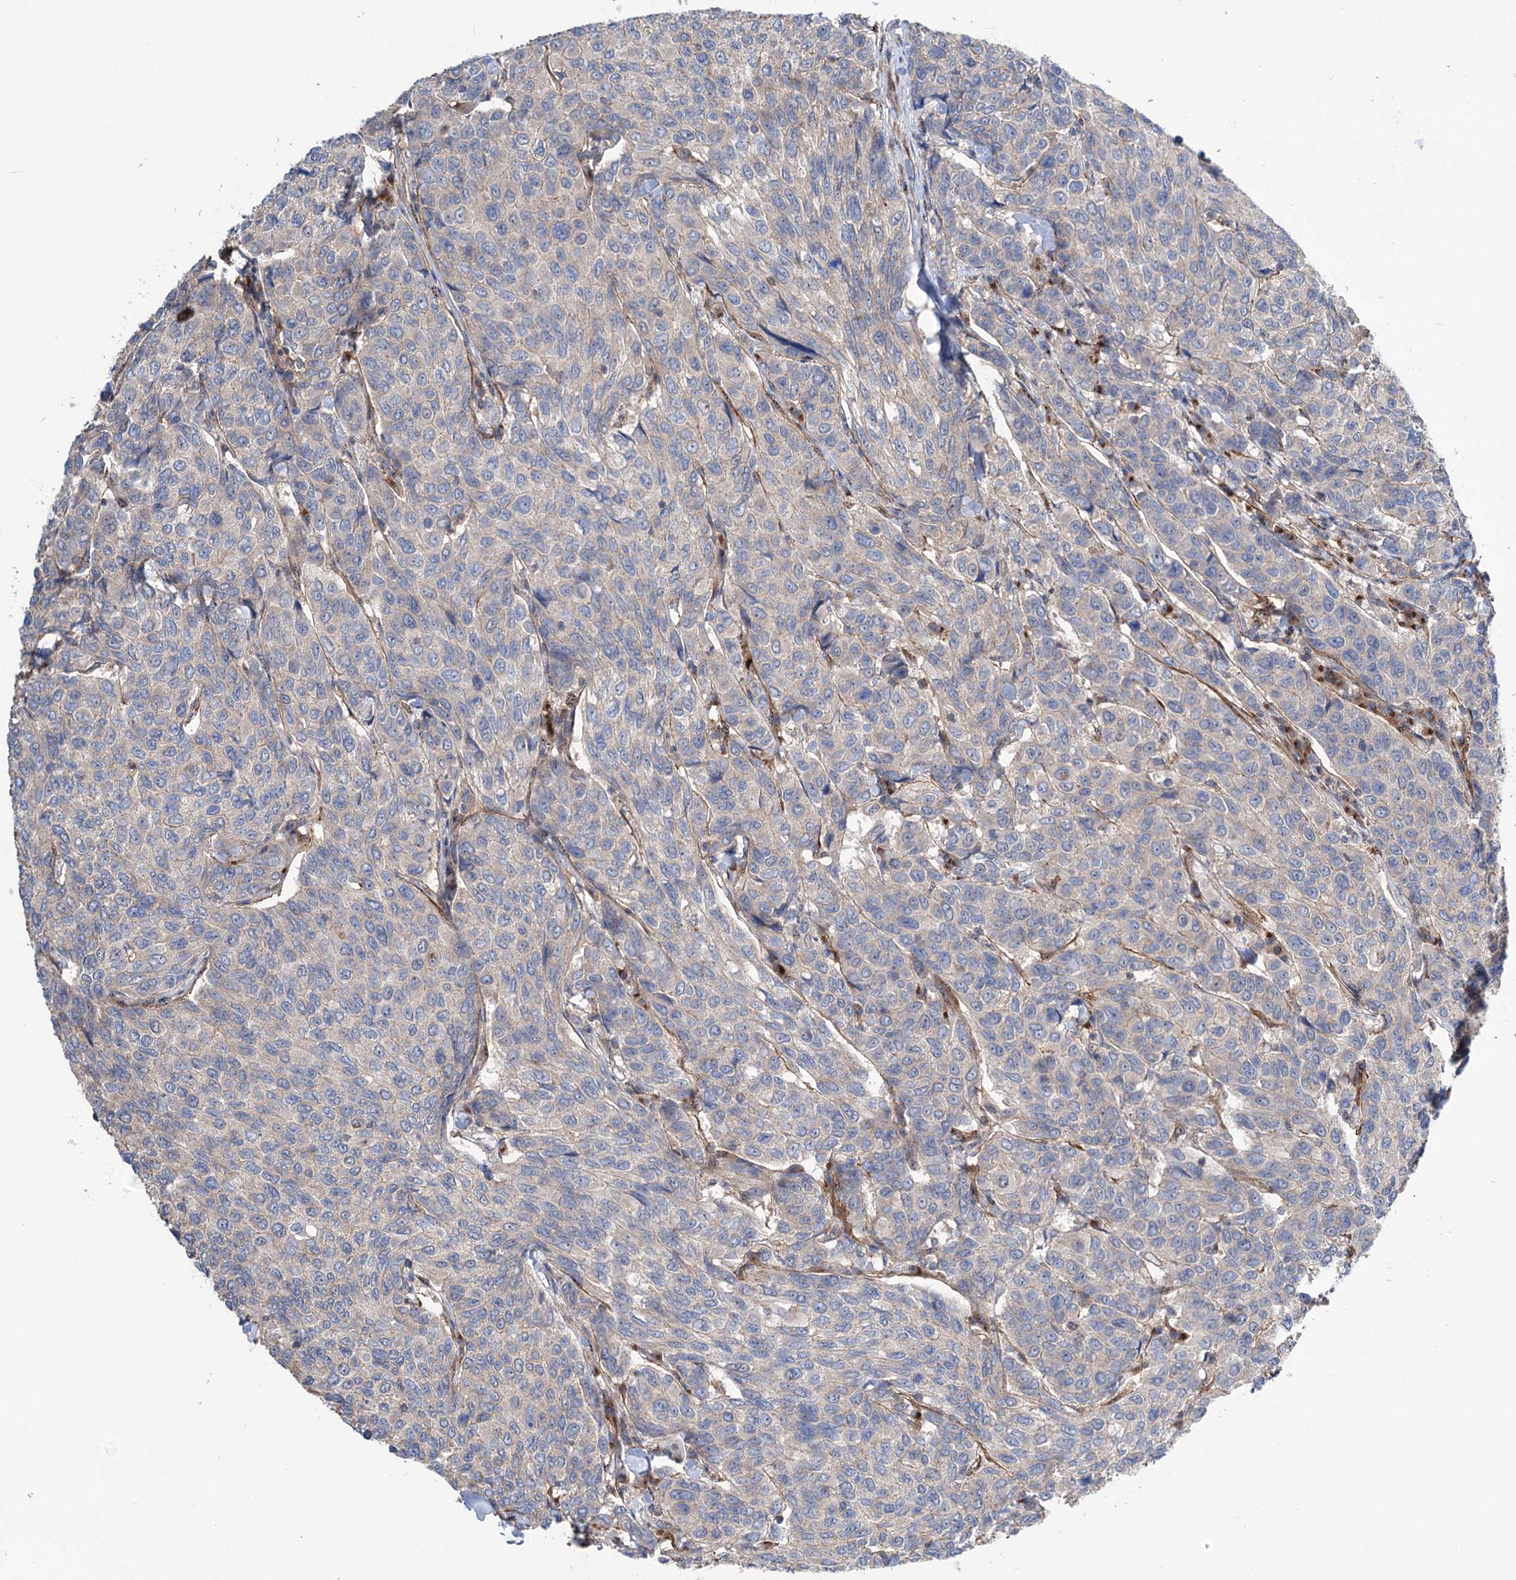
{"staining": {"intensity": "weak", "quantity": "<25%", "location": "cytoplasmic/membranous"}, "tissue": "breast cancer", "cell_type": "Tumor cells", "image_type": "cancer", "snomed": [{"axis": "morphology", "description": "Duct carcinoma"}, {"axis": "topography", "description": "Breast"}], "caption": "The histopathology image displays no staining of tumor cells in intraductal carcinoma (breast). (DAB (3,3'-diaminobenzidine) immunohistochemistry (IHC), high magnification).", "gene": "SEC24A", "patient": {"sex": "female", "age": 55}}